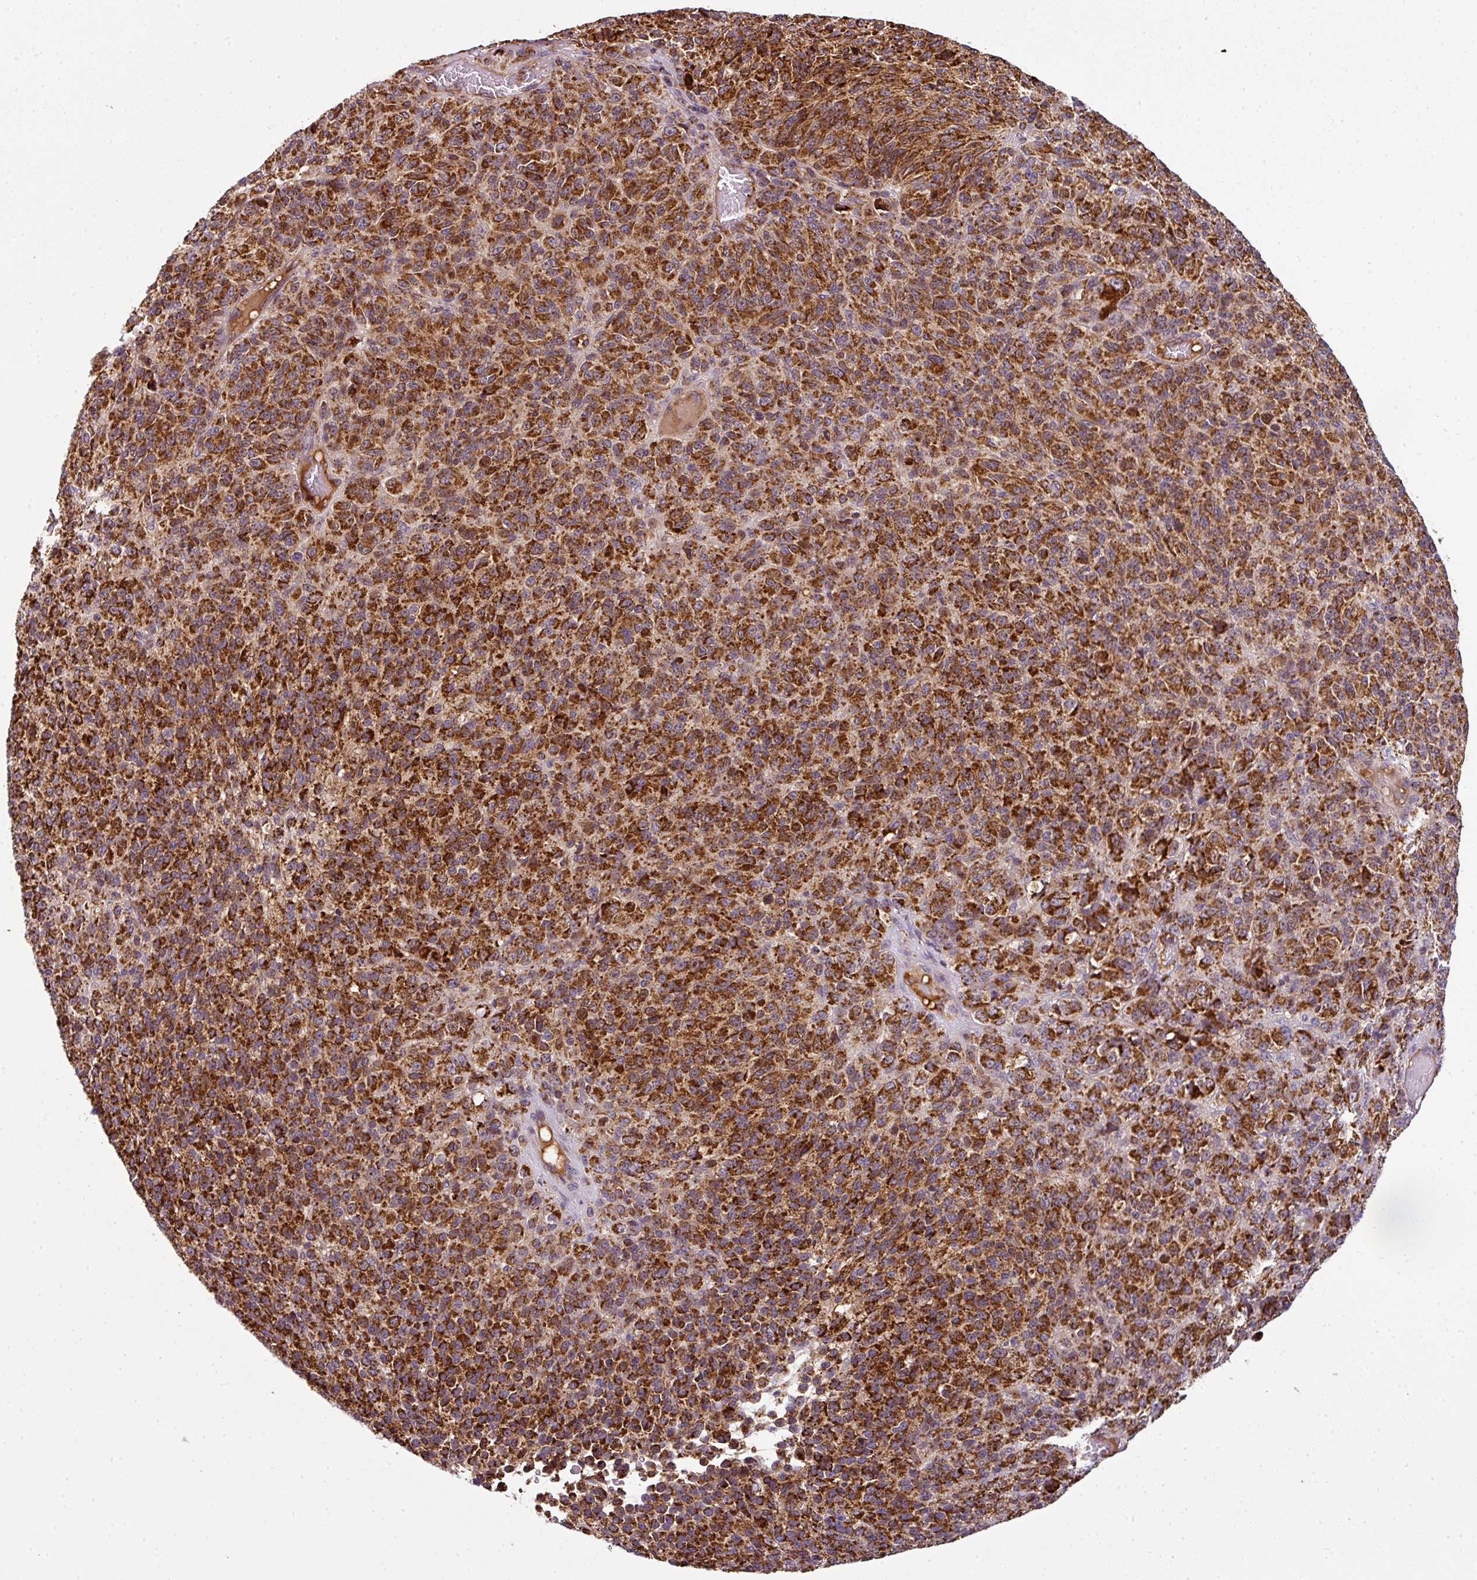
{"staining": {"intensity": "strong", "quantity": ">75%", "location": "cytoplasmic/membranous"}, "tissue": "melanoma", "cell_type": "Tumor cells", "image_type": "cancer", "snomed": [{"axis": "morphology", "description": "Malignant melanoma, Metastatic site"}, {"axis": "topography", "description": "Brain"}], "caption": "High-magnification brightfield microscopy of malignant melanoma (metastatic site) stained with DAB (brown) and counterstained with hematoxylin (blue). tumor cells exhibit strong cytoplasmic/membranous staining is seen in about>75% of cells.", "gene": "PRELID3B", "patient": {"sex": "female", "age": 56}}